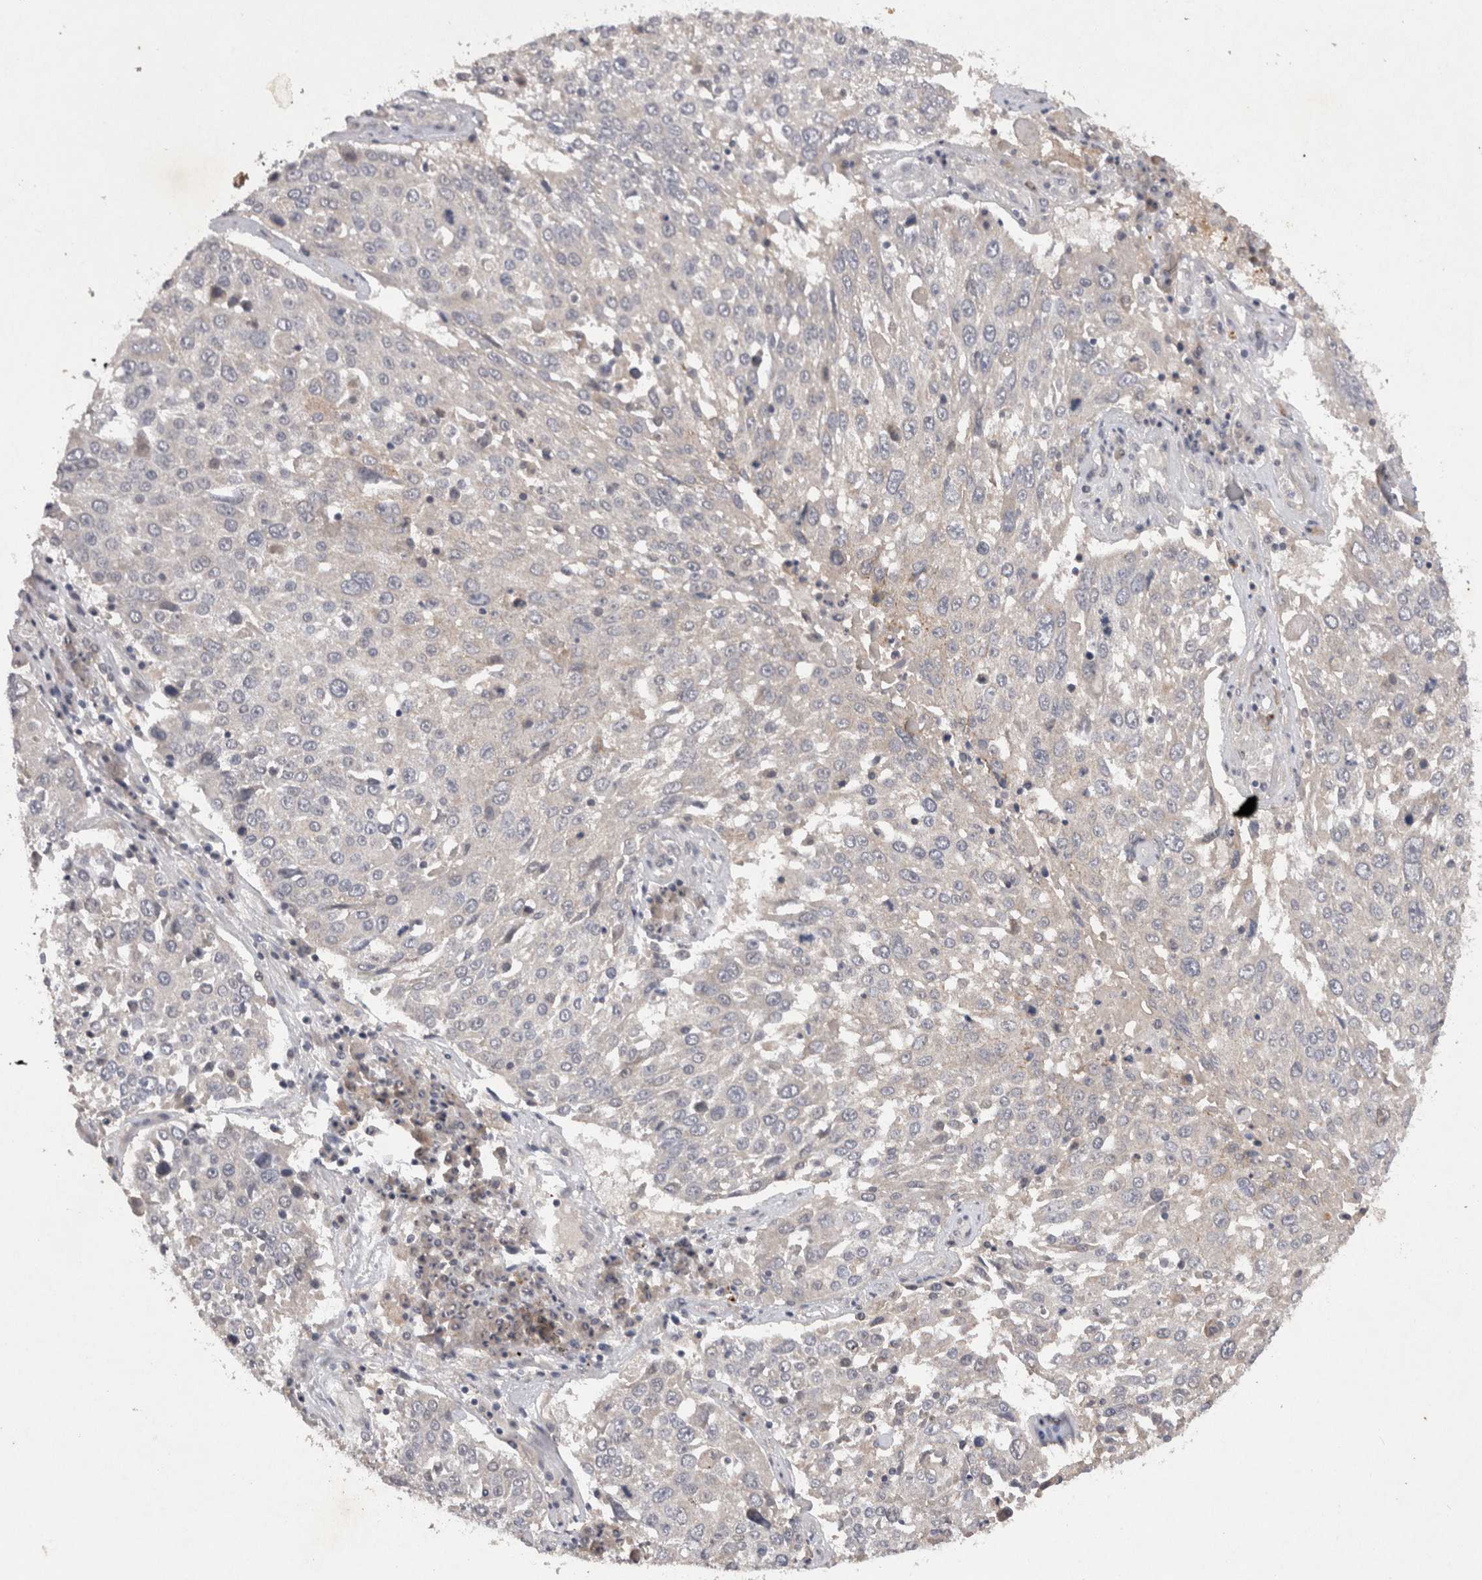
{"staining": {"intensity": "negative", "quantity": "none", "location": "none"}, "tissue": "lung cancer", "cell_type": "Tumor cells", "image_type": "cancer", "snomed": [{"axis": "morphology", "description": "Squamous cell carcinoma, NOS"}, {"axis": "topography", "description": "Lung"}], "caption": "Immunohistochemistry photomicrograph of lung cancer stained for a protein (brown), which exhibits no positivity in tumor cells. (DAB immunohistochemistry, high magnification).", "gene": "RASSF3", "patient": {"sex": "male", "age": 65}}